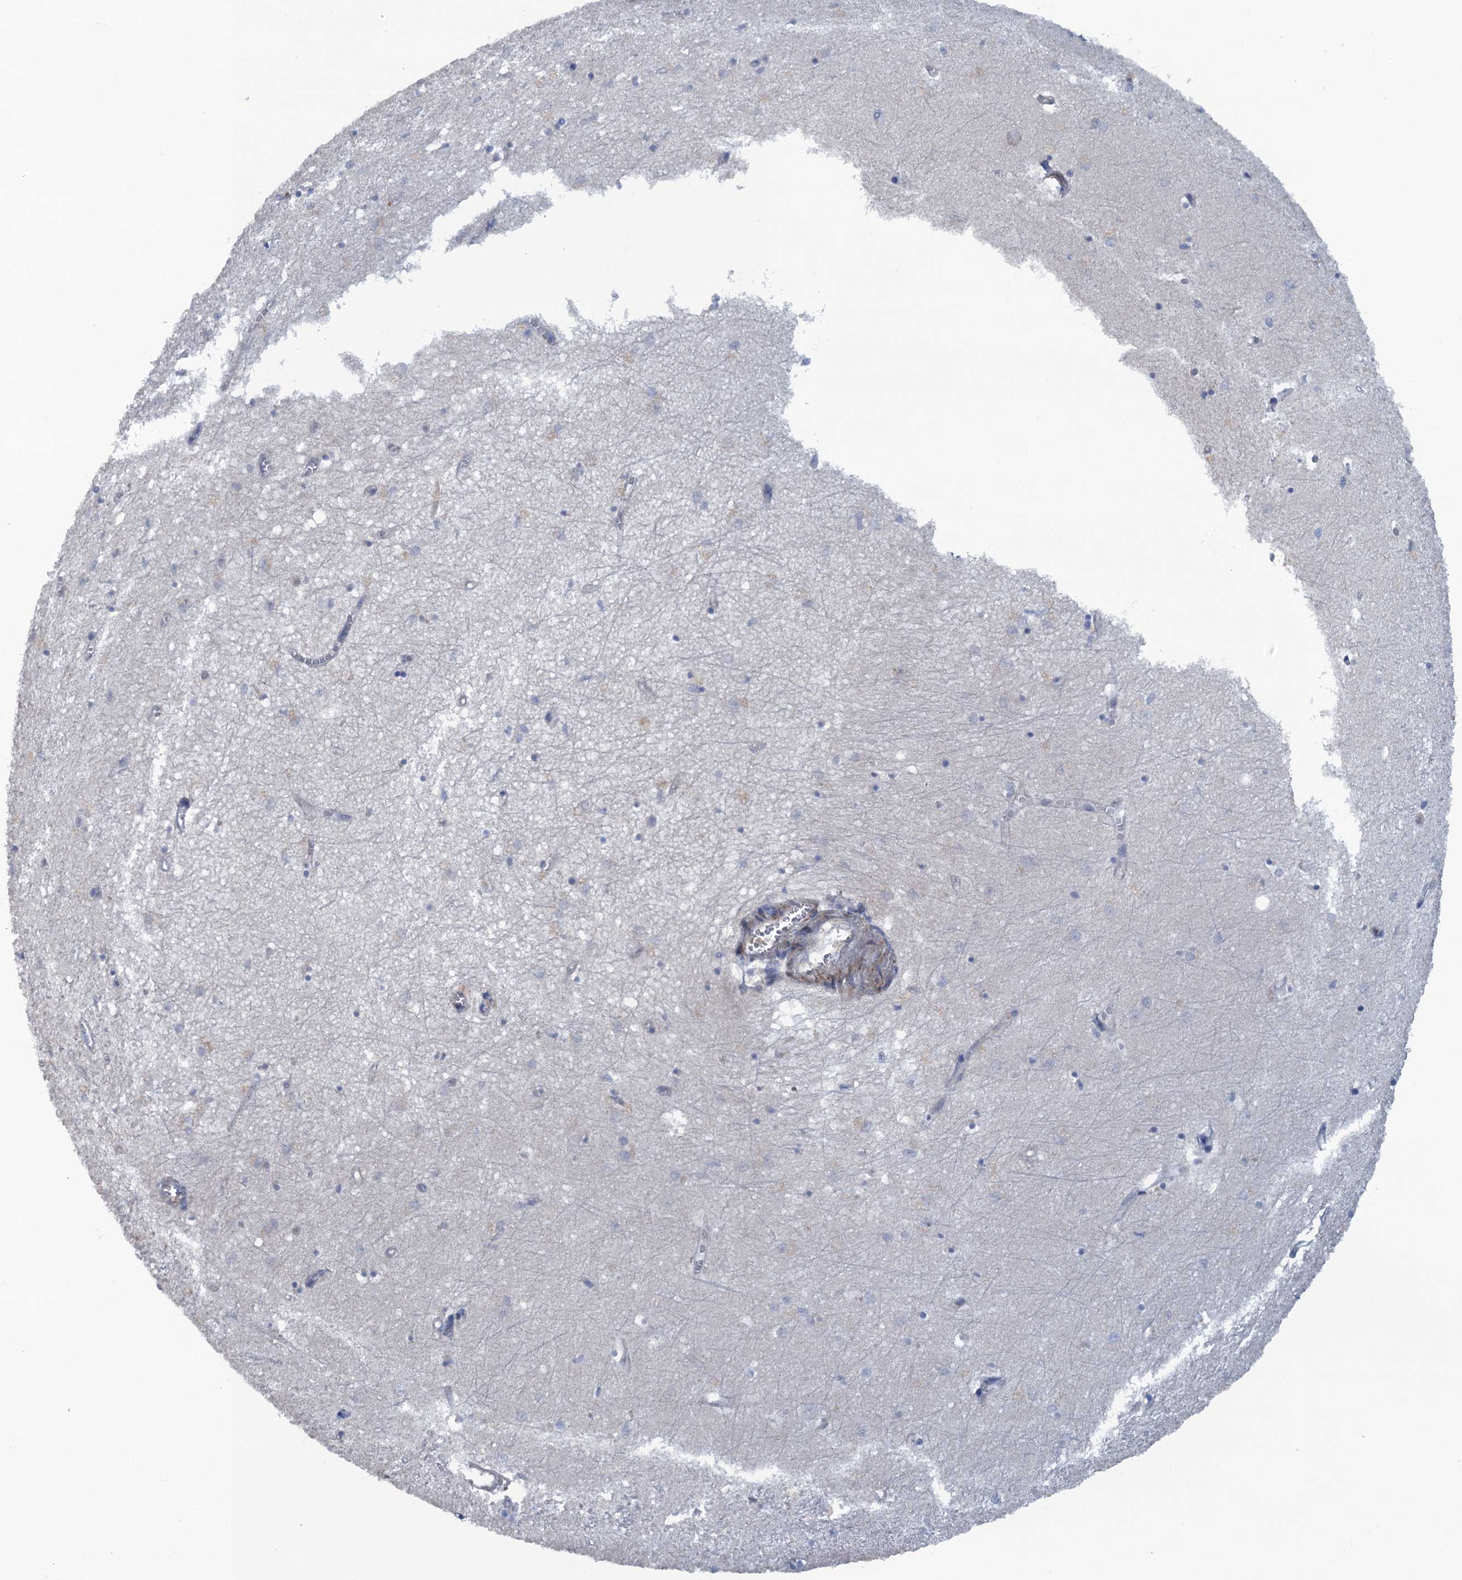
{"staining": {"intensity": "negative", "quantity": "none", "location": "none"}, "tissue": "hippocampus", "cell_type": "Glial cells", "image_type": "normal", "snomed": [{"axis": "morphology", "description": "Normal tissue, NOS"}, {"axis": "topography", "description": "Hippocampus"}], "caption": "Hippocampus stained for a protein using IHC demonstrates no expression glial cells.", "gene": "MYO16", "patient": {"sex": "female", "age": 64}}